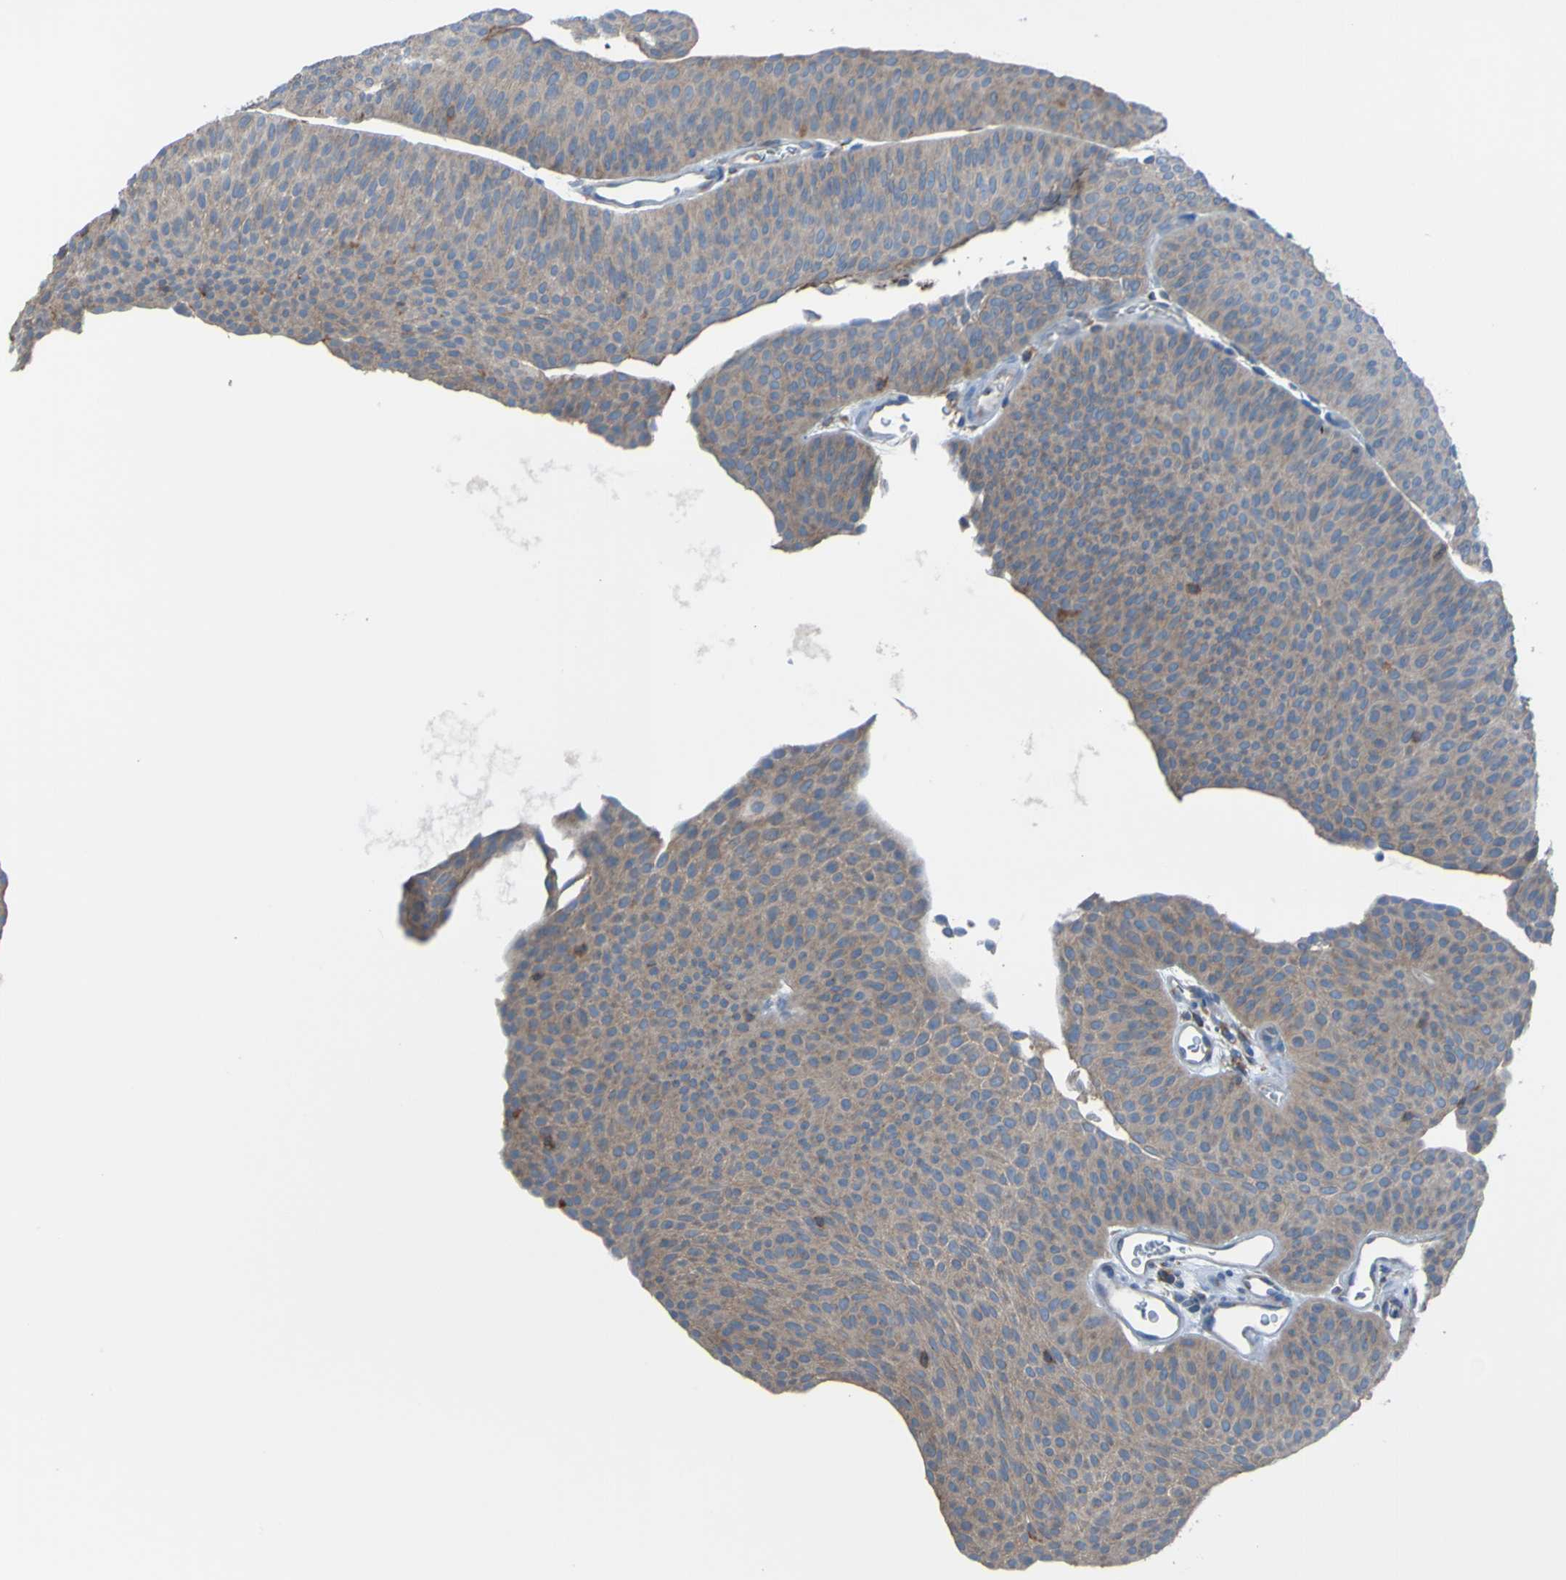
{"staining": {"intensity": "moderate", "quantity": ">75%", "location": "cytoplasmic/membranous"}, "tissue": "urothelial cancer", "cell_type": "Tumor cells", "image_type": "cancer", "snomed": [{"axis": "morphology", "description": "Urothelial carcinoma, Low grade"}, {"axis": "topography", "description": "Urinary bladder"}], "caption": "The micrograph shows immunohistochemical staining of urothelial cancer. There is moderate cytoplasmic/membranous positivity is seen in about >75% of tumor cells. The protein of interest is stained brown, and the nuclei are stained in blue (DAB (3,3'-diaminobenzidine) IHC with brightfield microscopy, high magnification).", "gene": "MINAR1", "patient": {"sex": "female", "age": 60}}